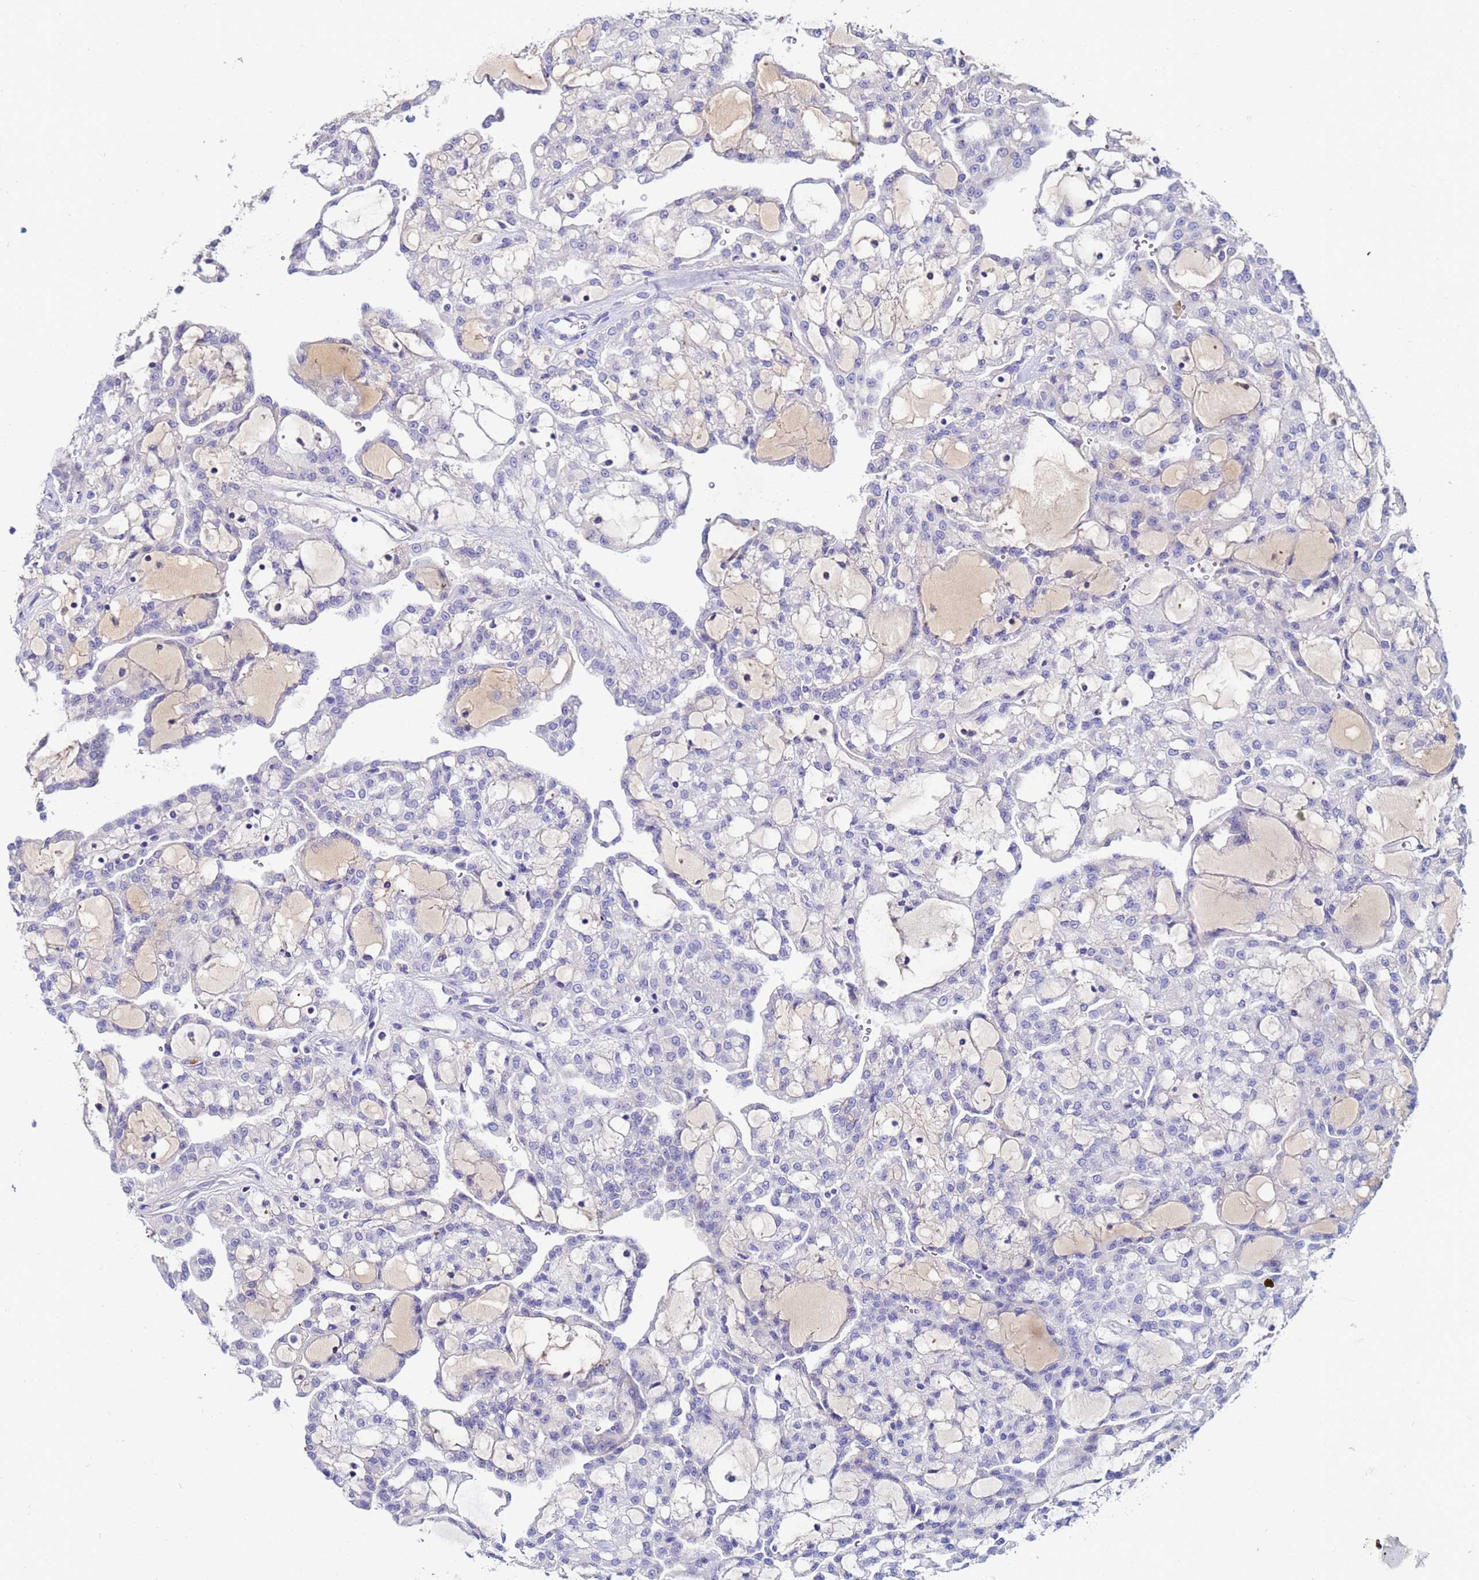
{"staining": {"intensity": "negative", "quantity": "none", "location": "none"}, "tissue": "renal cancer", "cell_type": "Tumor cells", "image_type": "cancer", "snomed": [{"axis": "morphology", "description": "Adenocarcinoma, NOS"}, {"axis": "topography", "description": "Kidney"}], "caption": "The photomicrograph demonstrates no staining of tumor cells in renal adenocarcinoma.", "gene": "TUBAL3", "patient": {"sex": "male", "age": 63}}